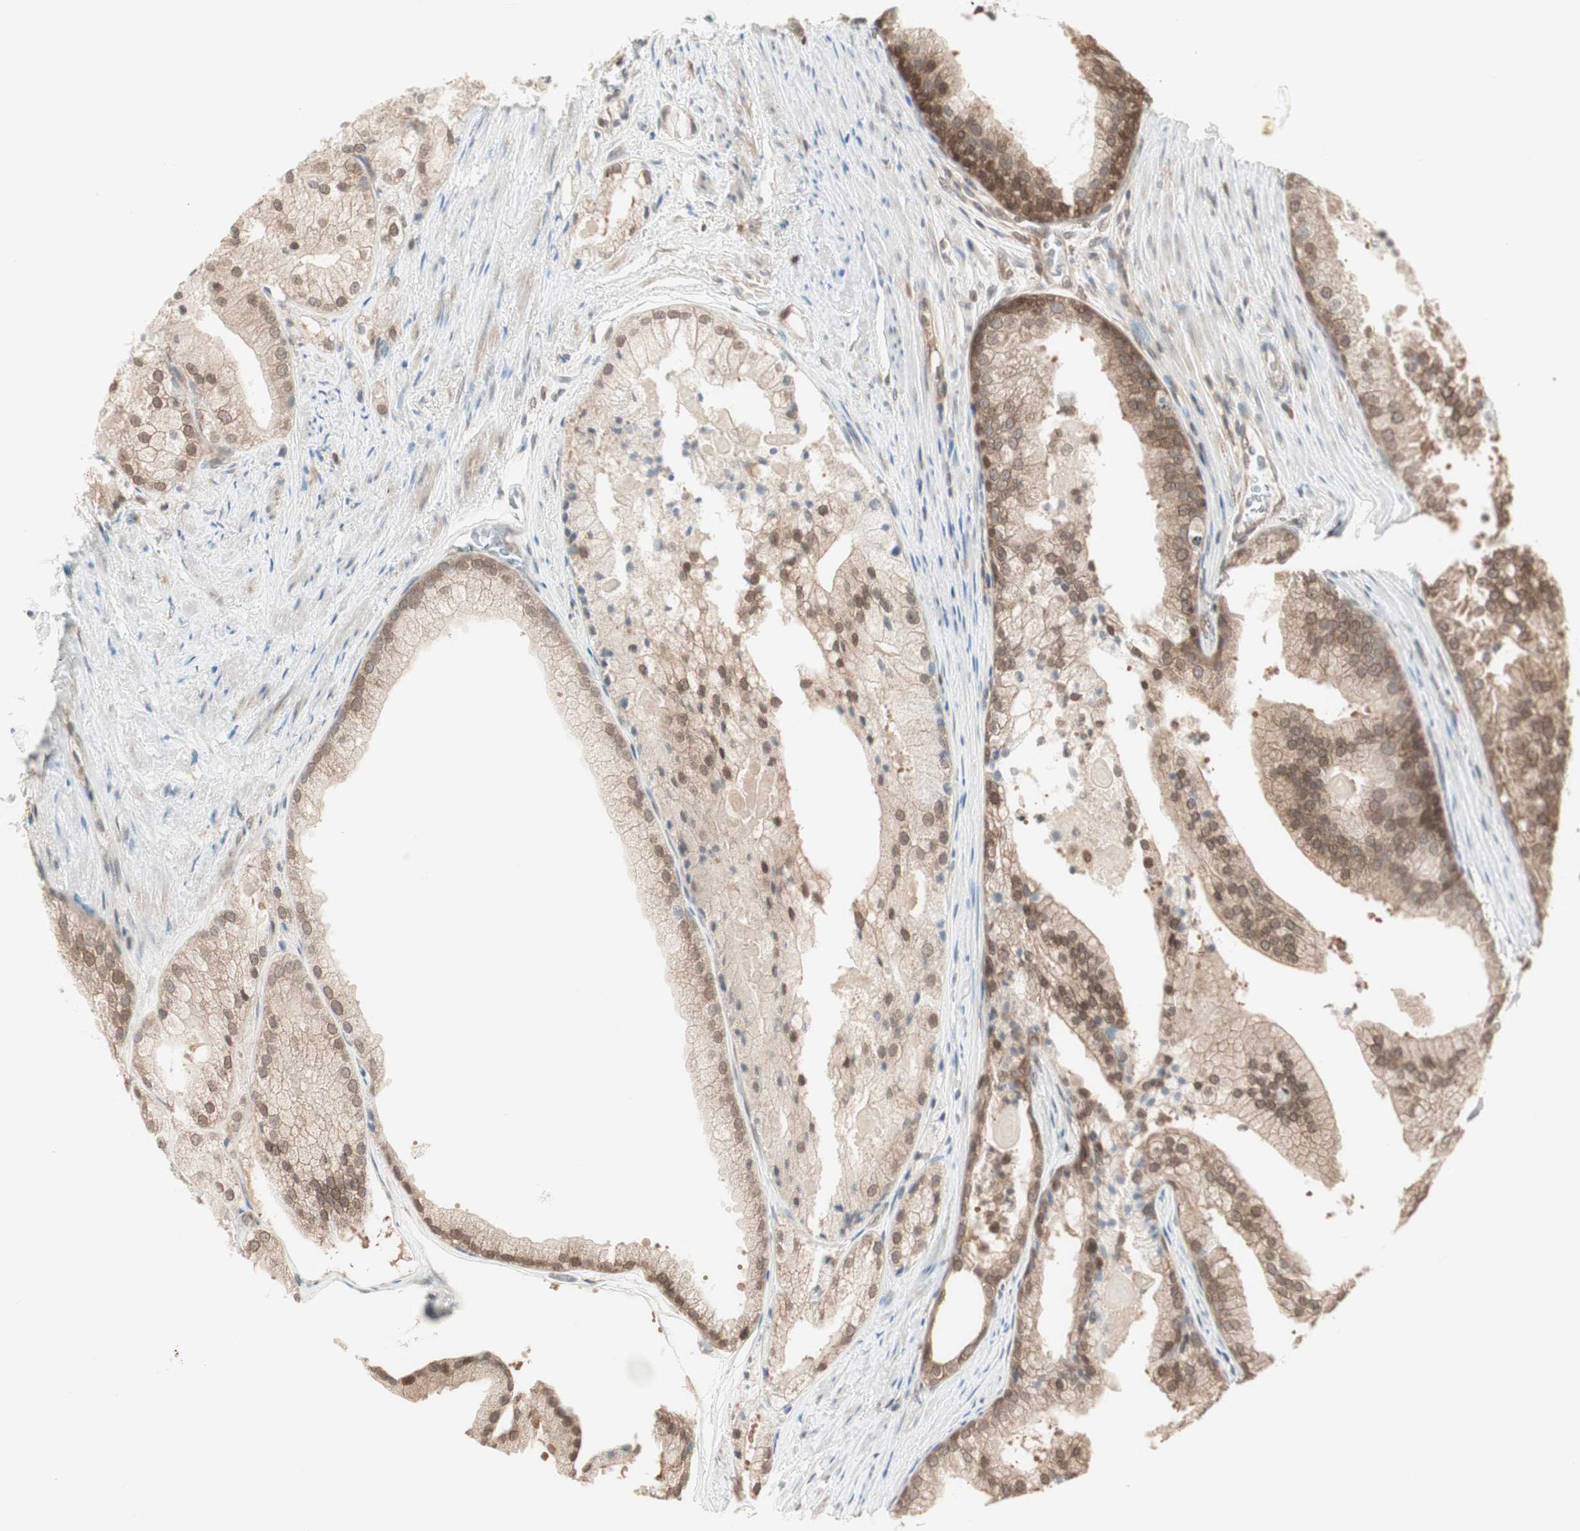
{"staining": {"intensity": "moderate", "quantity": ">75%", "location": "cytoplasmic/membranous,nuclear"}, "tissue": "prostate cancer", "cell_type": "Tumor cells", "image_type": "cancer", "snomed": [{"axis": "morphology", "description": "Adenocarcinoma, Low grade"}, {"axis": "topography", "description": "Prostate"}], "caption": "Protein expression by IHC exhibits moderate cytoplasmic/membranous and nuclear expression in approximately >75% of tumor cells in prostate adenocarcinoma (low-grade).", "gene": "UBE2I", "patient": {"sex": "male", "age": 69}}